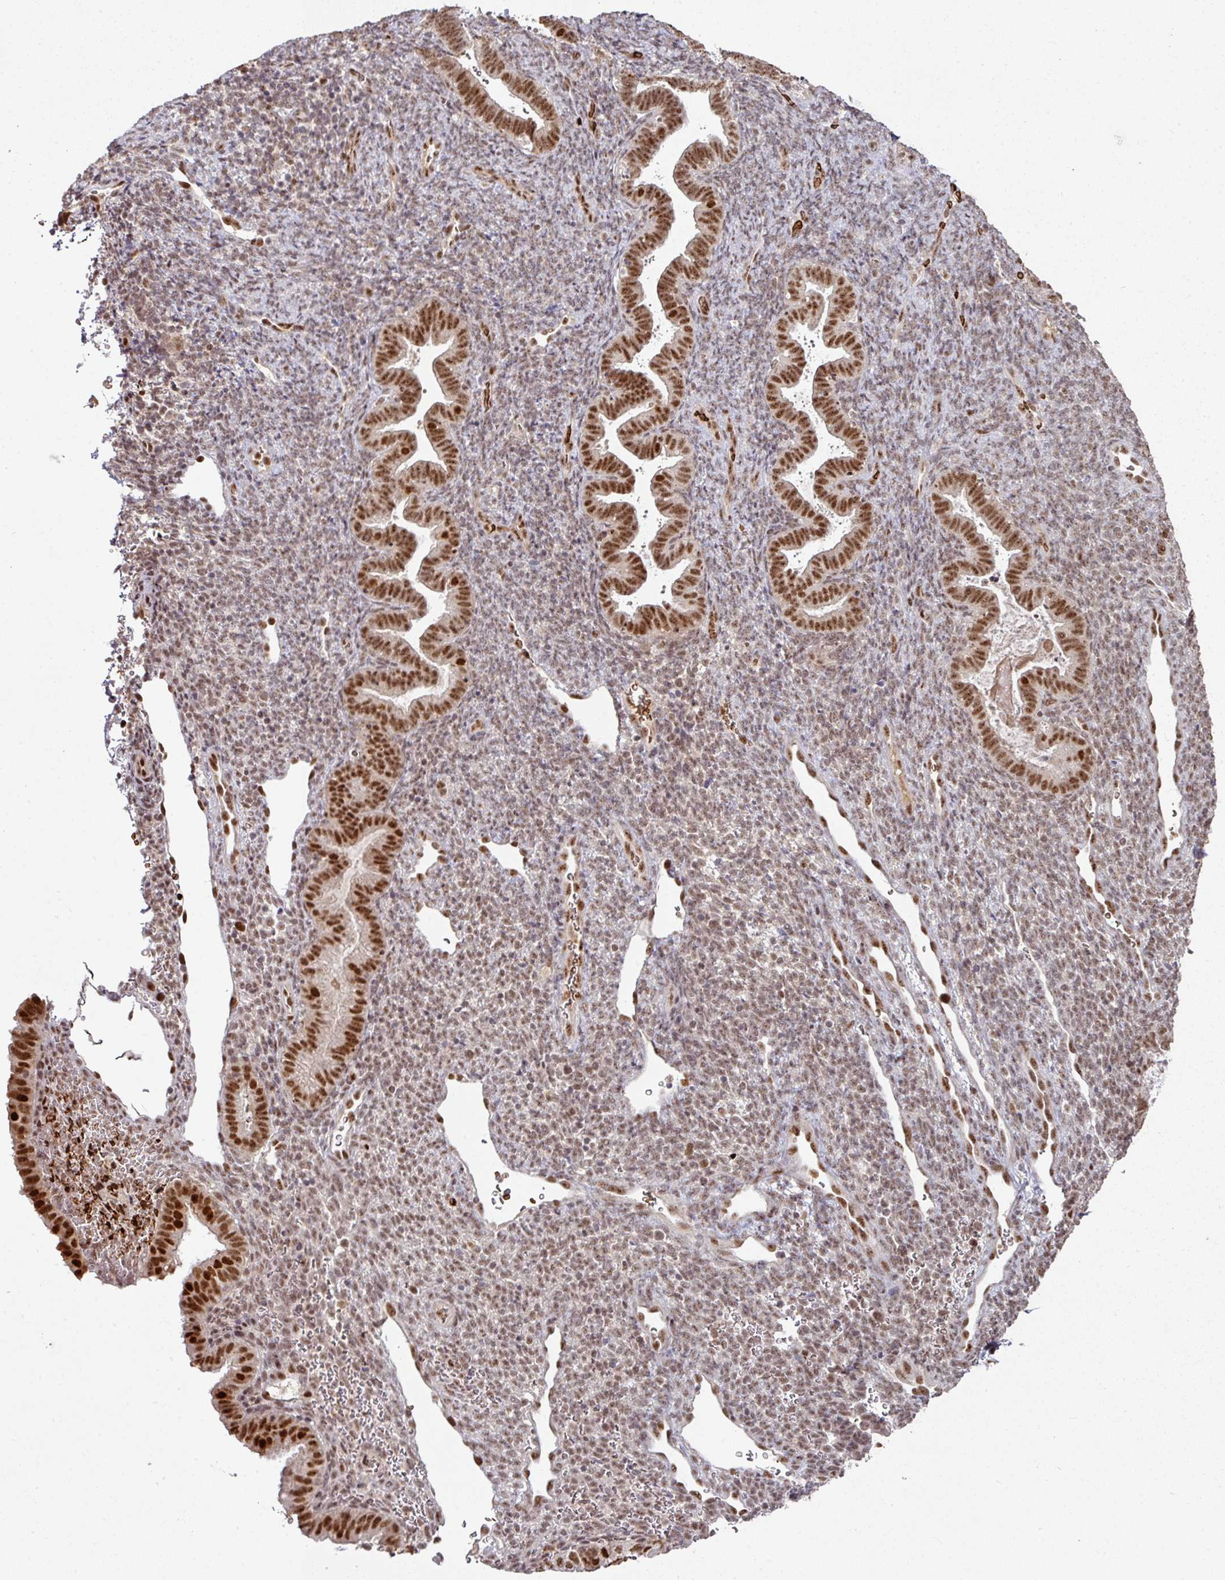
{"staining": {"intensity": "weak", "quantity": "25%-75%", "location": "nuclear"}, "tissue": "endometrium", "cell_type": "Cells in endometrial stroma", "image_type": "normal", "snomed": [{"axis": "morphology", "description": "Normal tissue, NOS"}, {"axis": "topography", "description": "Endometrium"}], "caption": "The image reveals staining of unremarkable endometrium, revealing weak nuclear protein expression (brown color) within cells in endometrial stroma.", "gene": "NEIL1", "patient": {"sex": "female", "age": 34}}